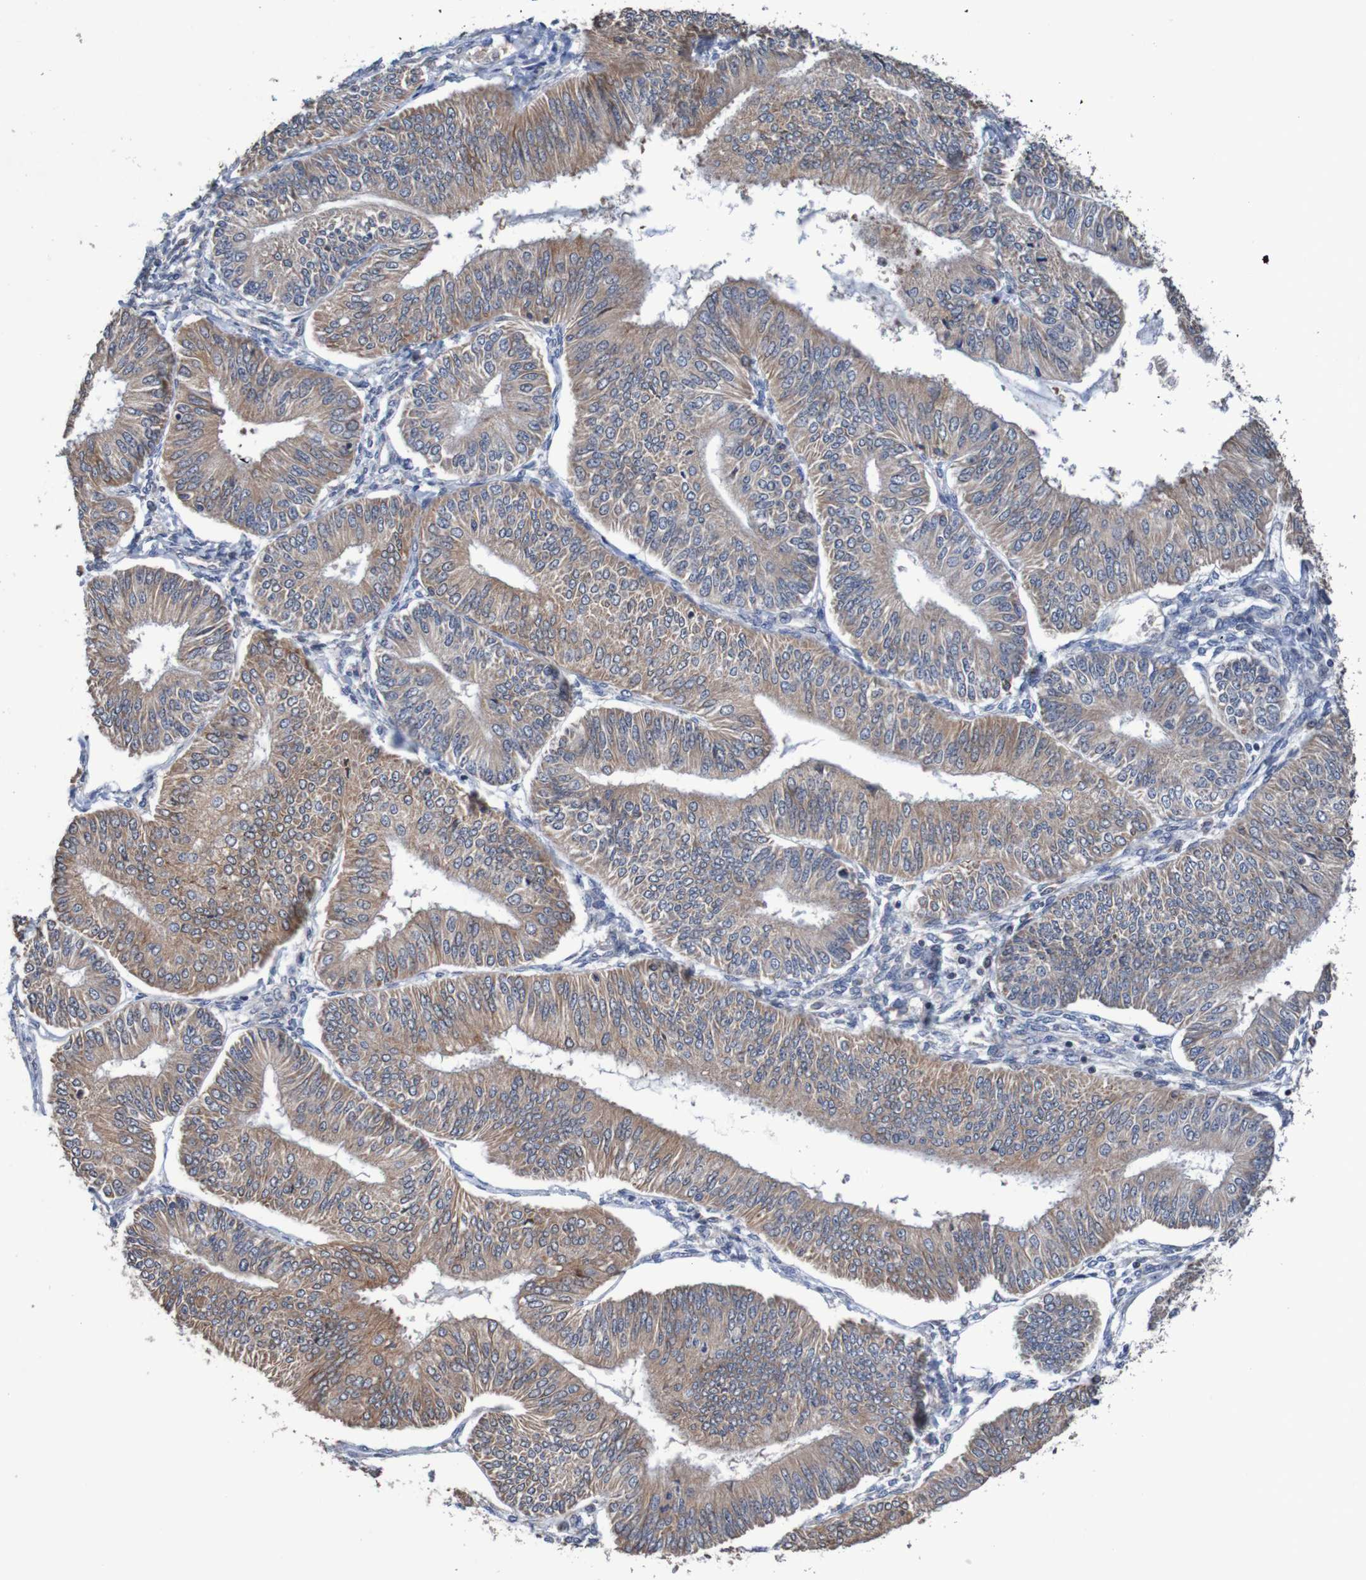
{"staining": {"intensity": "moderate", "quantity": ">75%", "location": "cytoplasmic/membranous"}, "tissue": "endometrial cancer", "cell_type": "Tumor cells", "image_type": "cancer", "snomed": [{"axis": "morphology", "description": "Adenocarcinoma, NOS"}, {"axis": "topography", "description": "Endometrium"}], "caption": "Endometrial adenocarcinoma stained for a protein reveals moderate cytoplasmic/membranous positivity in tumor cells.", "gene": "FIBP", "patient": {"sex": "female", "age": 58}}